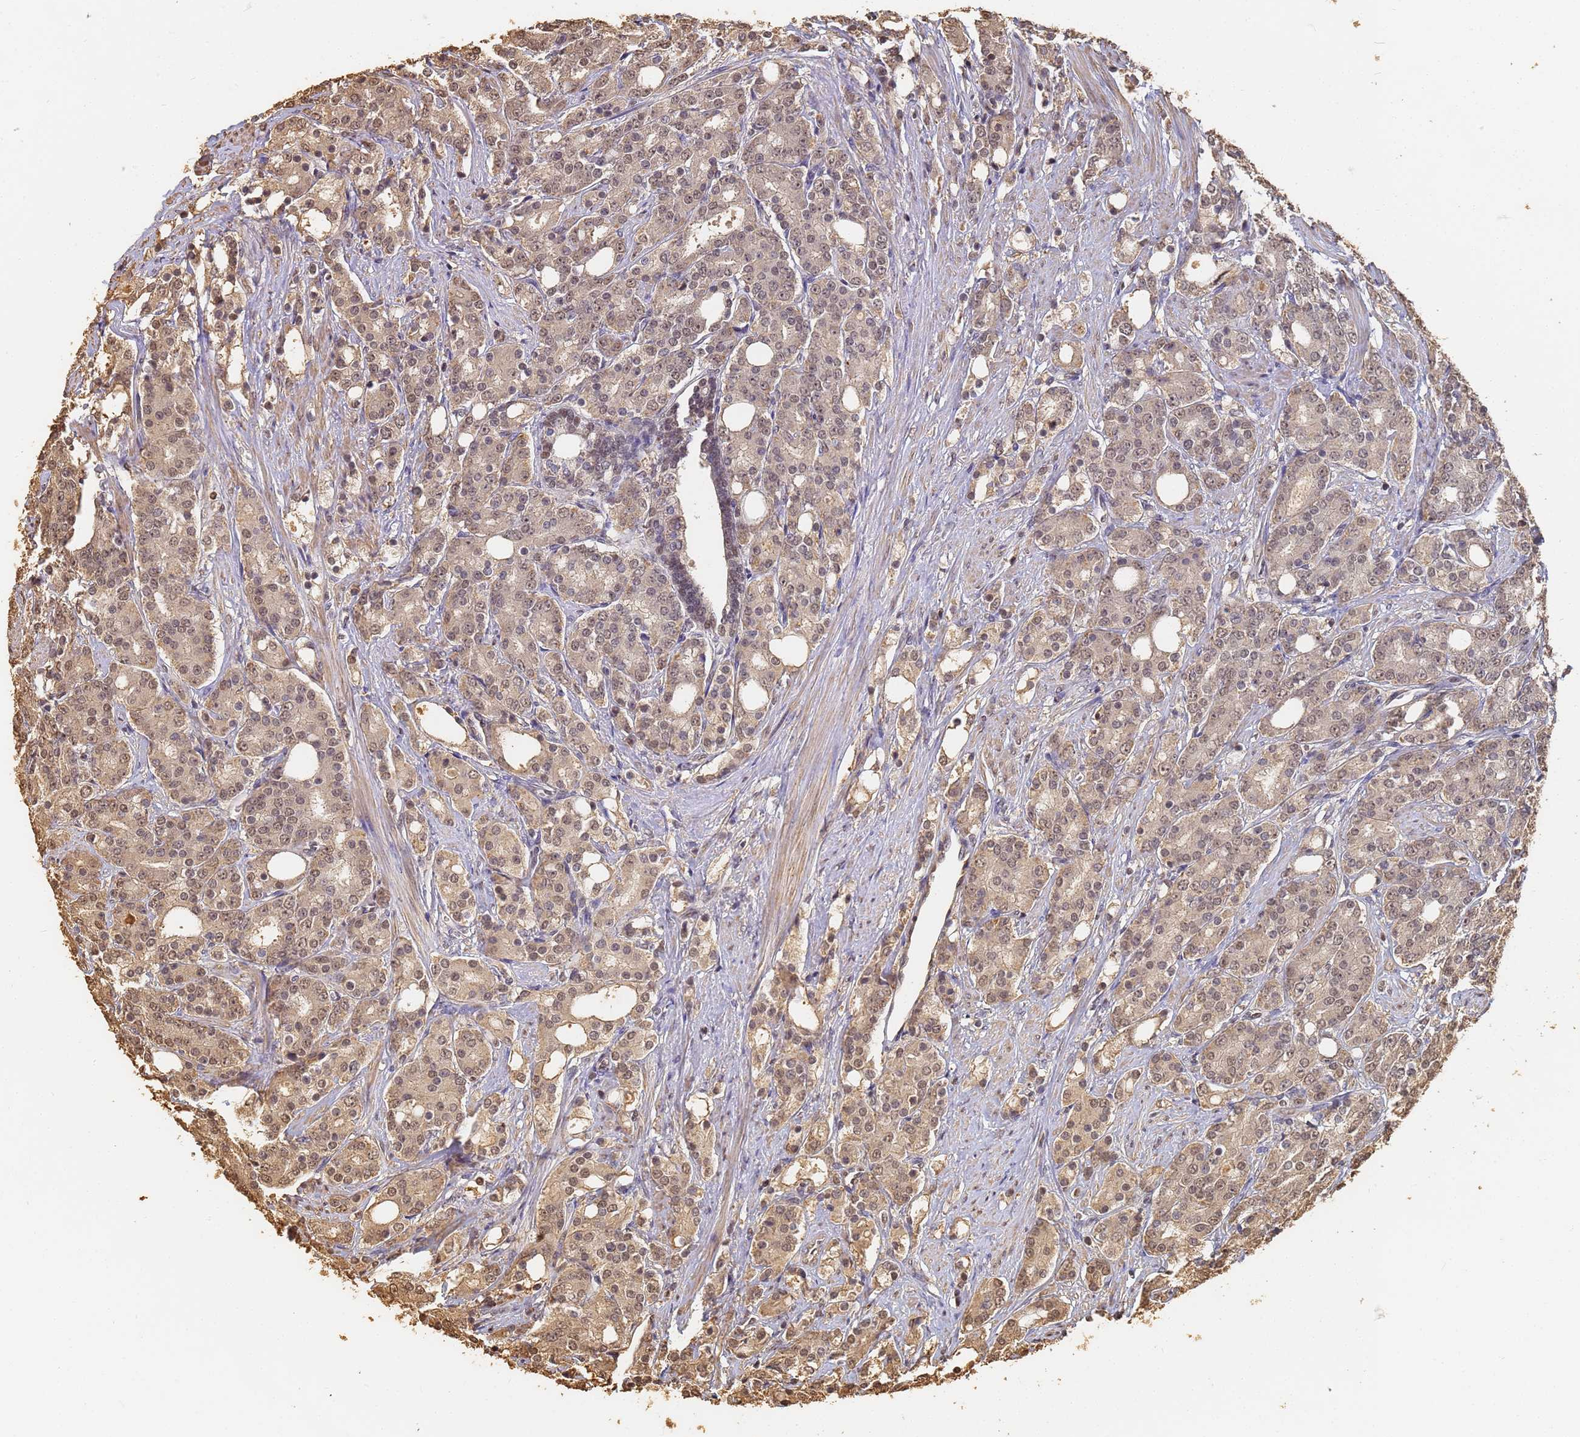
{"staining": {"intensity": "weak", "quantity": ">75%", "location": "cytoplasmic/membranous,nuclear"}, "tissue": "prostate cancer", "cell_type": "Tumor cells", "image_type": "cancer", "snomed": [{"axis": "morphology", "description": "Adenocarcinoma, High grade"}, {"axis": "topography", "description": "Prostate"}], "caption": "Protein expression analysis of human prostate adenocarcinoma (high-grade) reveals weak cytoplasmic/membranous and nuclear positivity in approximately >75% of tumor cells.", "gene": "JAK2", "patient": {"sex": "male", "age": 62}}